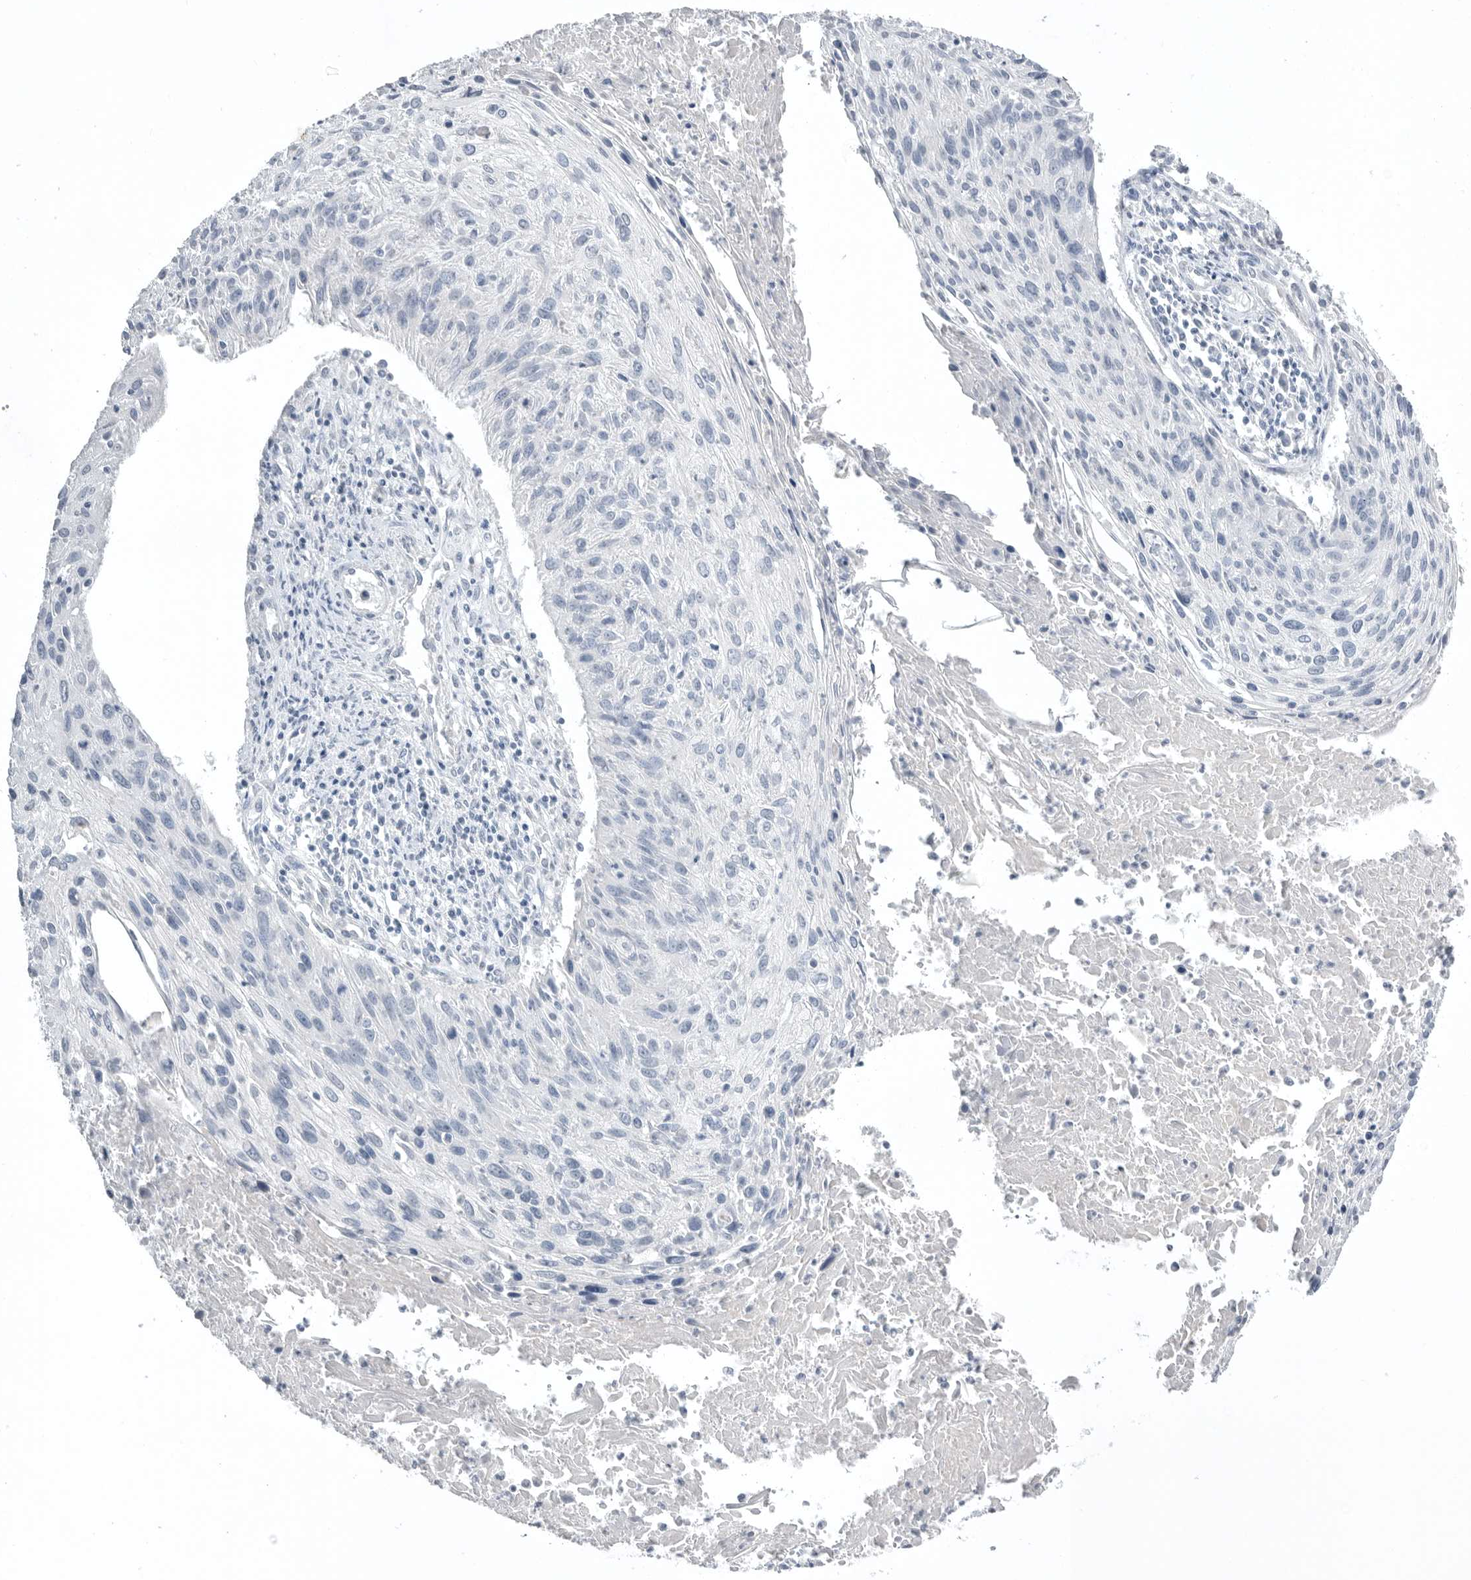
{"staining": {"intensity": "negative", "quantity": "none", "location": "none"}, "tissue": "cervical cancer", "cell_type": "Tumor cells", "image_type": "cancer", "snomed": [{"axis": "morphology", "description": "Squamous cell carcinoma, NOS"}, {"axis": "topography", "description": "Cervix"}], "caption": "Cervical cancer (squamous cell carcinoma) was stained to show a protein in brown. There is no significant staining in tumor cells. (DAB (3,3'-diaminobenzidine) immunohistochemistry, high magnification).", "gene": "TIMP1", "patient": {"sex": "female", "age": 51}}